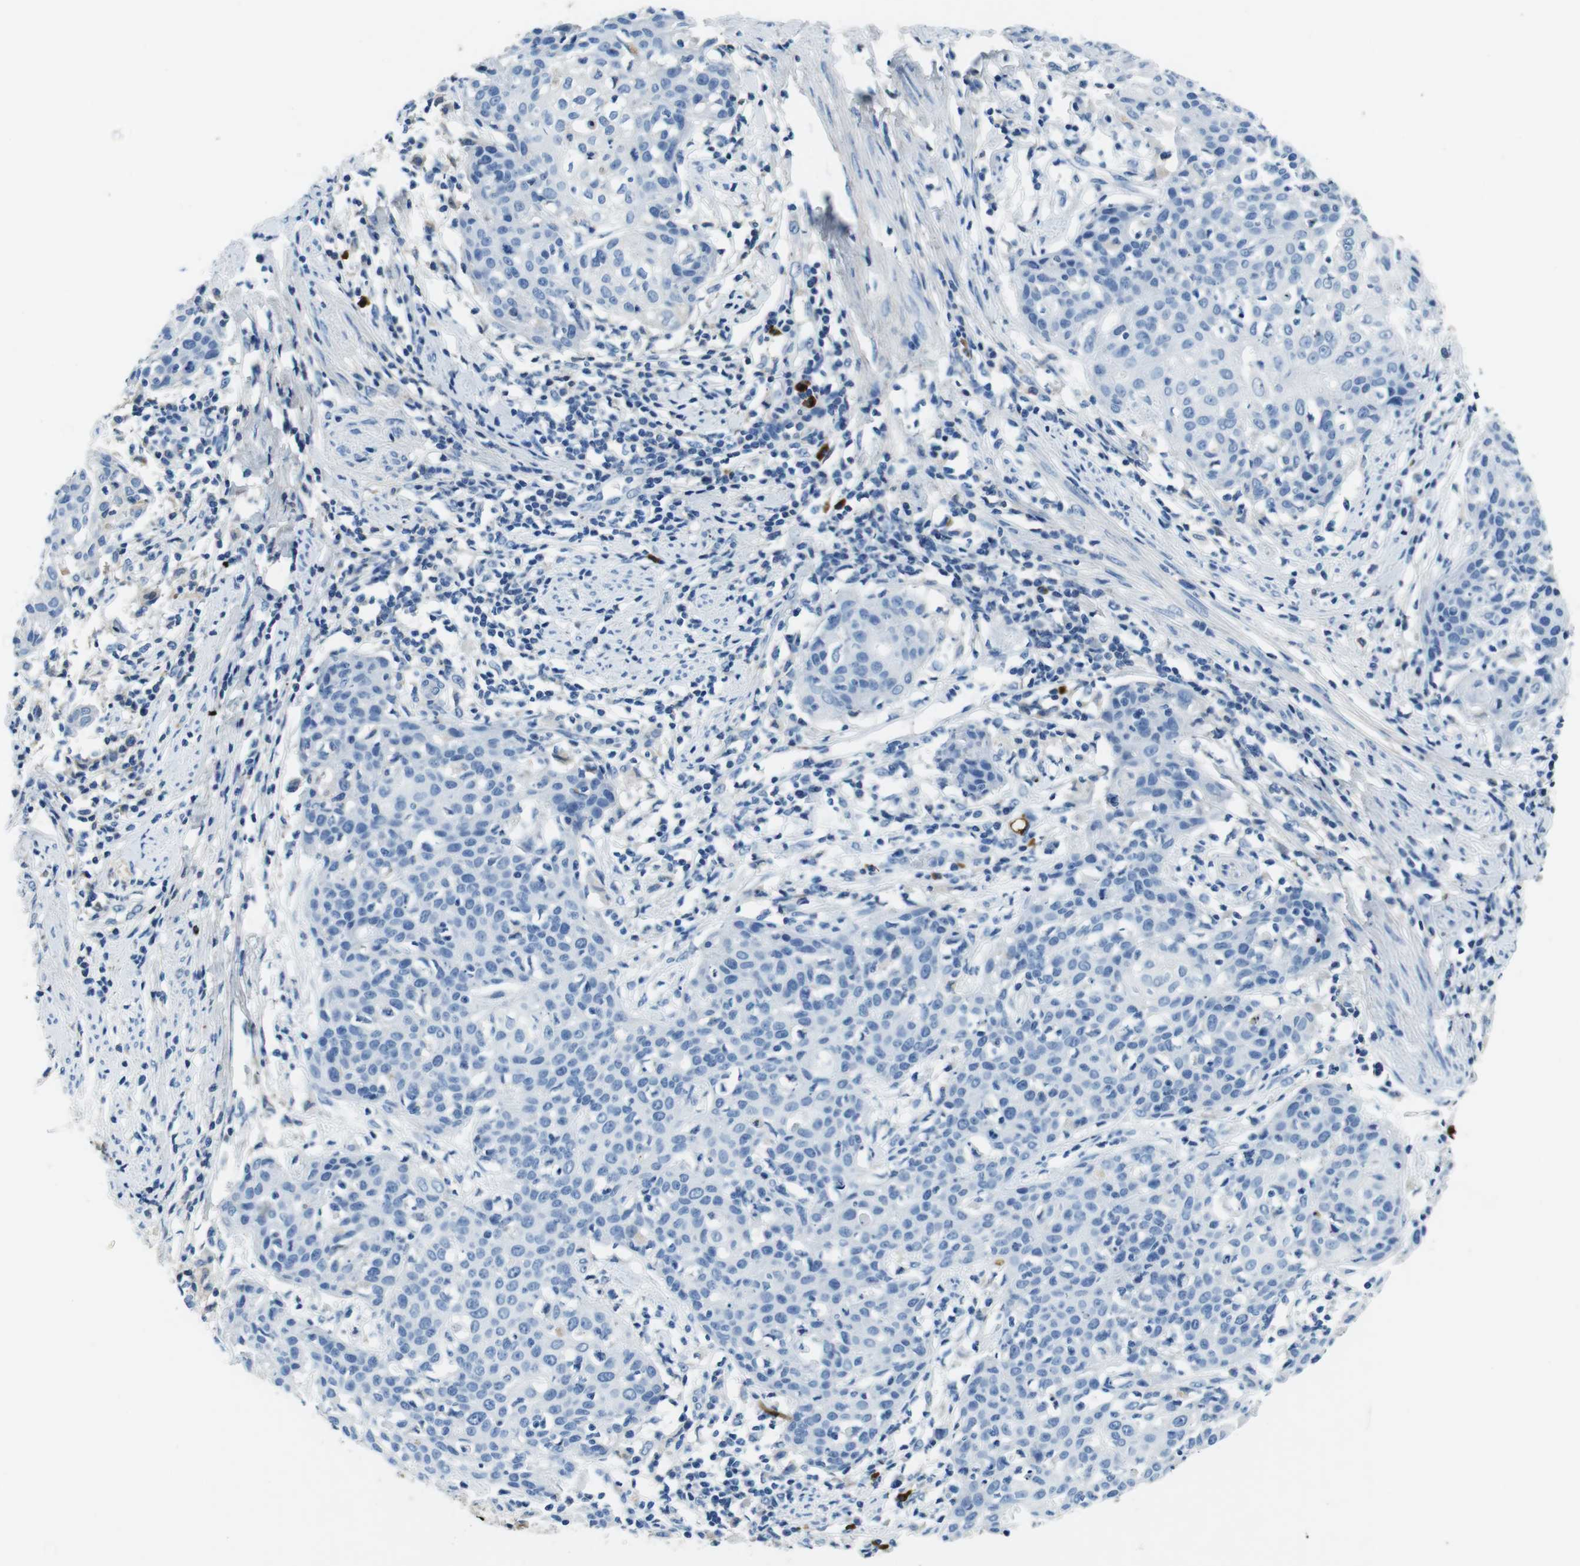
{"staining": {"intensity": "negative", "quantity": "none", "location": "none"}, "tissue": "cervical cancer", "cell_type": "Tumor cells", "image_type": "cancer", "snomed": [{"axis": "morphology", "description": "Squamous cell carcinoma, NOS"}, {"axis": "topography", "description": "Cervix"}], "caption": "This is an immunohistochemistry micrograph of cervical squamous cell carcinoma. There is no expression in tumor cells.", "gene": "IGKC", "patient": {"sex": "female", "age": 38}}